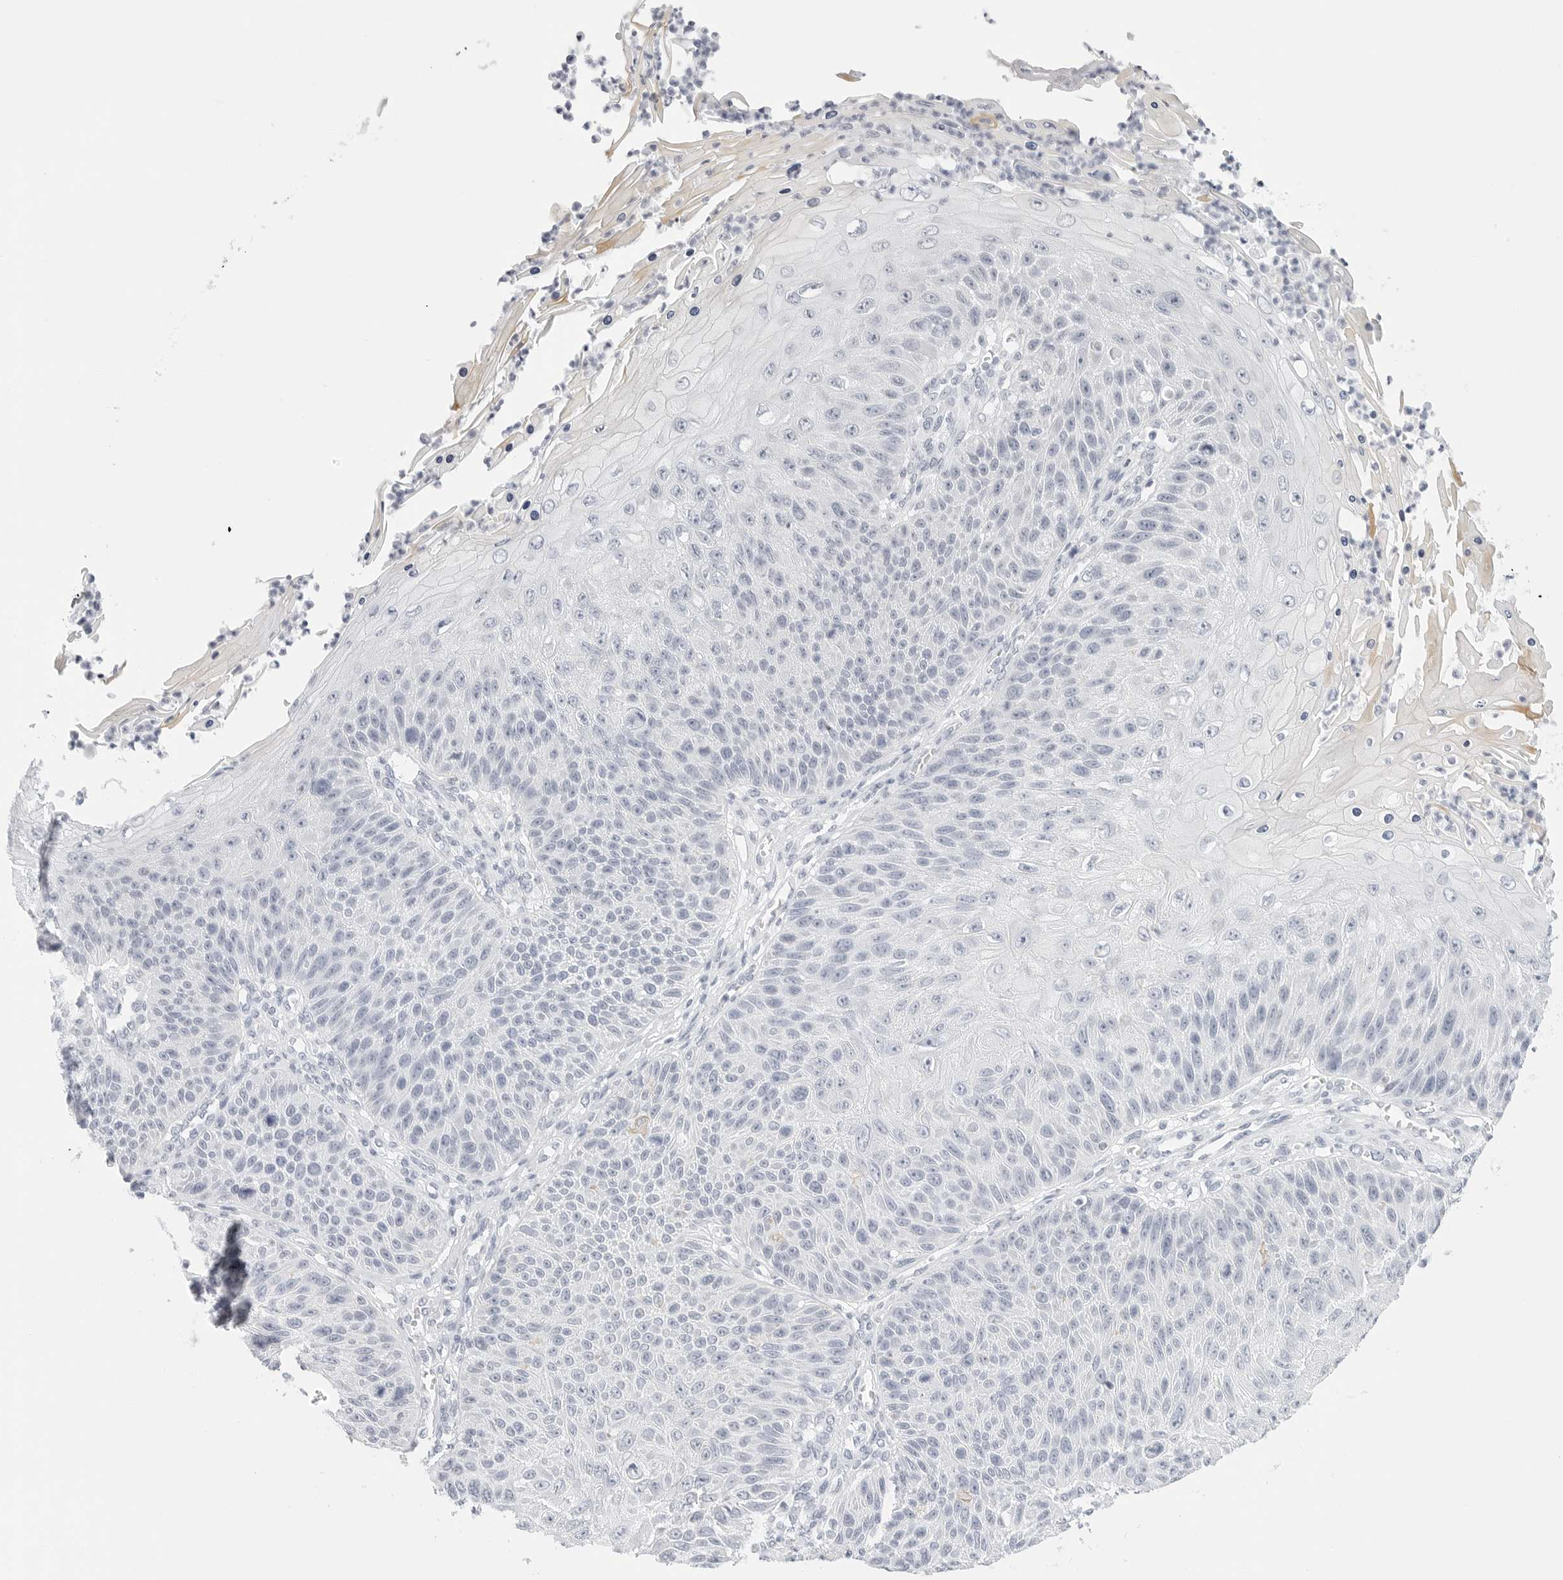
{"staining": {"intensity": "negative", "quantity": "none", "location": "none"}, "tissue": "skin cancer", "cell_type": "Tumor cells", "image_type": "cancer", "snomed": [{"axis": "morphology", "description": "Squamous cell carcinoma, NOS"}, {"axis": "topography", "description": "Skin"}], "caption": "High magnification brightfield microscopy of skin cancer (squamous cell carcinoma) stained with DAB (3,3'-diaminobenzidine) (brown) and counterstained with hematoxylin (blue): tumor cells show no significant staining.", "gene": "HMGCS2", "patient": {"sex": "female", "age": 88}}